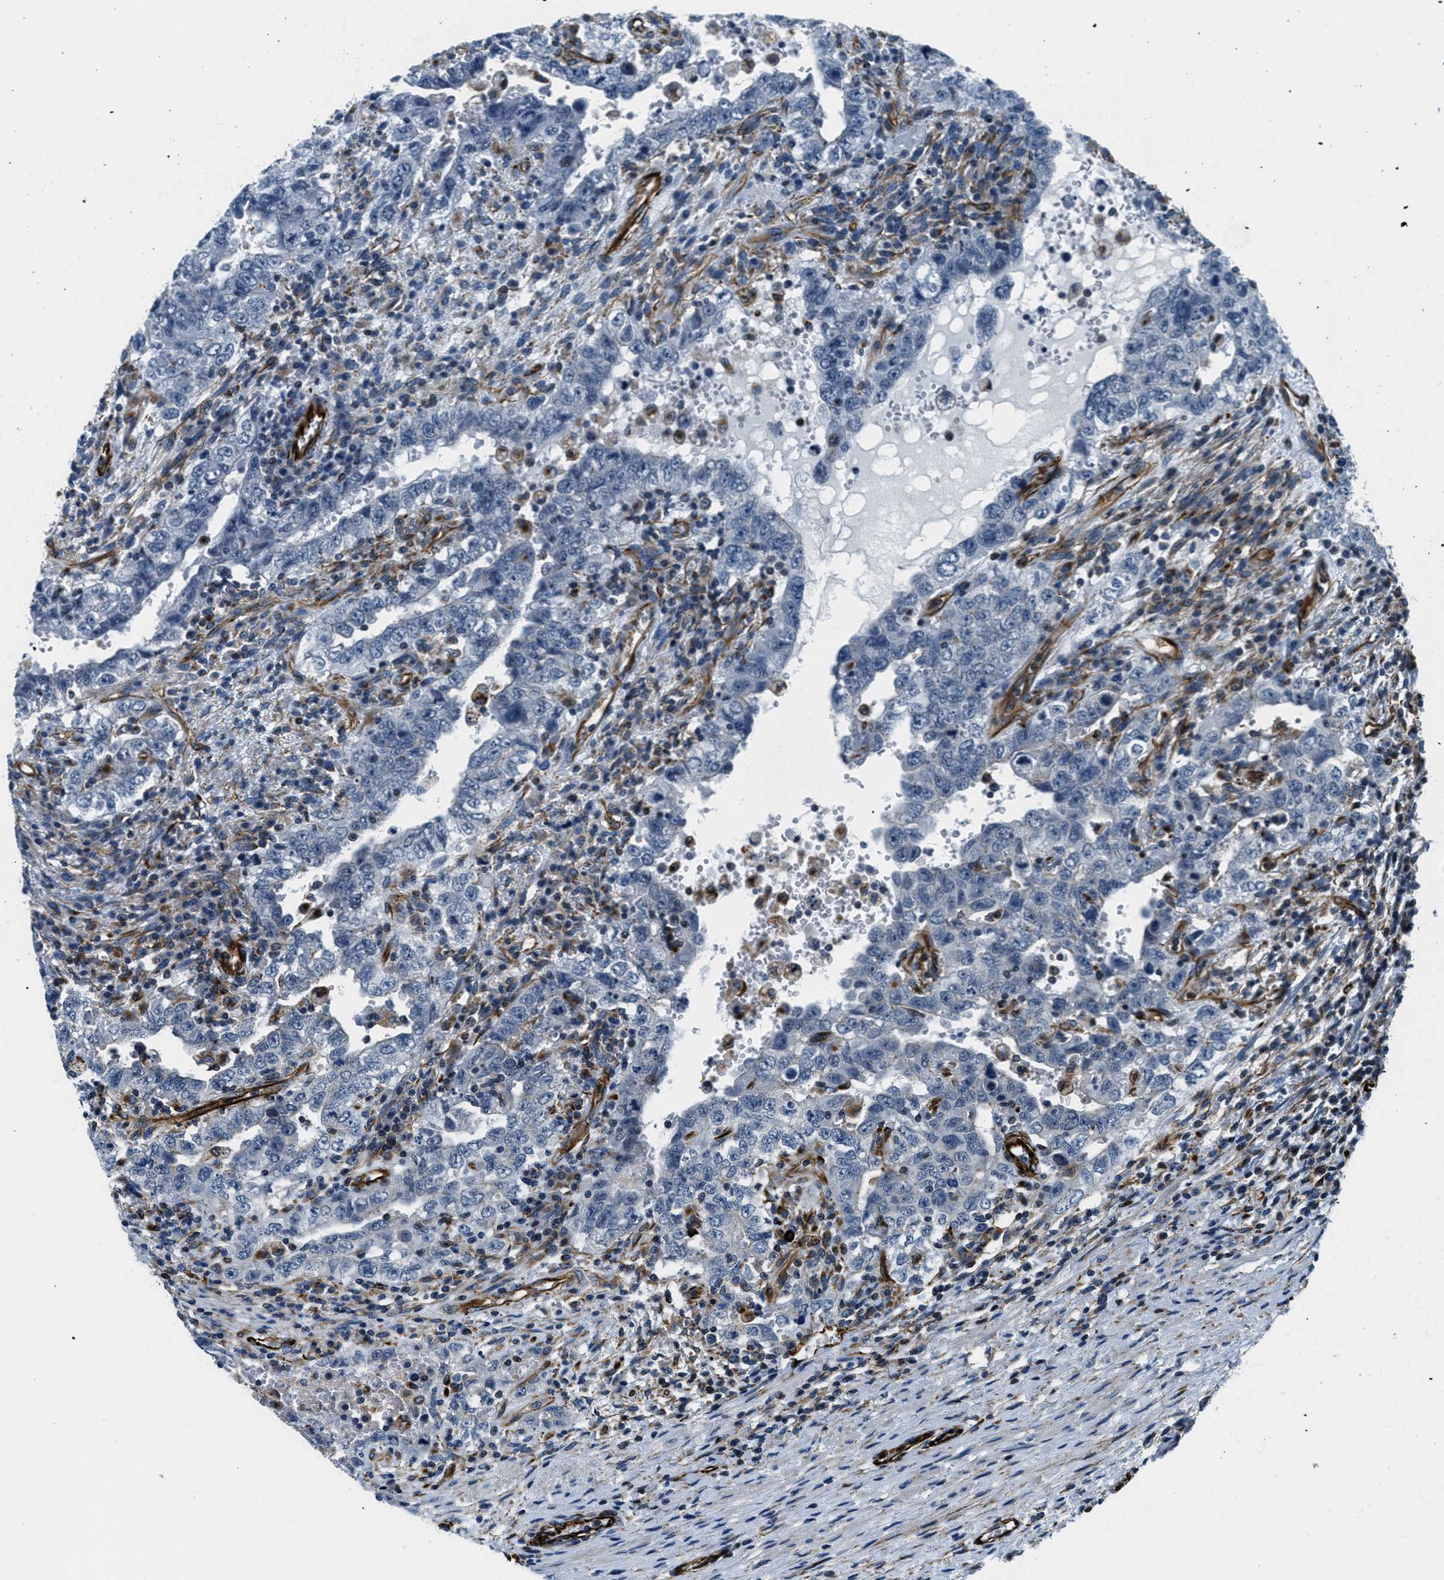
{"staining": {"intensity": "negative", "quantity": "none", "location": "none"}, "tissue": "testis cancer", "cell_type": "Tumor cells", "image_type": "cancer", "snomed": [{"axis": "morphology", "description": "Carcinoma, Embryonal, NOS"}, {"axis": "topography", "description": "Testis"}], "caption": "DAB (3,3'-diaminobenzidine) immunohistochemical staining of human testis embryonal carcinoma demonstrates no significant expression in tumor cells. Brightfield microscopy of immunohistochemistry stained with DAB (3,3'-diaminobenzidine) (brown) and hematoxylin (blue), captured at high magnification.", "gene": "GNS", "patient": {"sex": "male", "age": 26}}